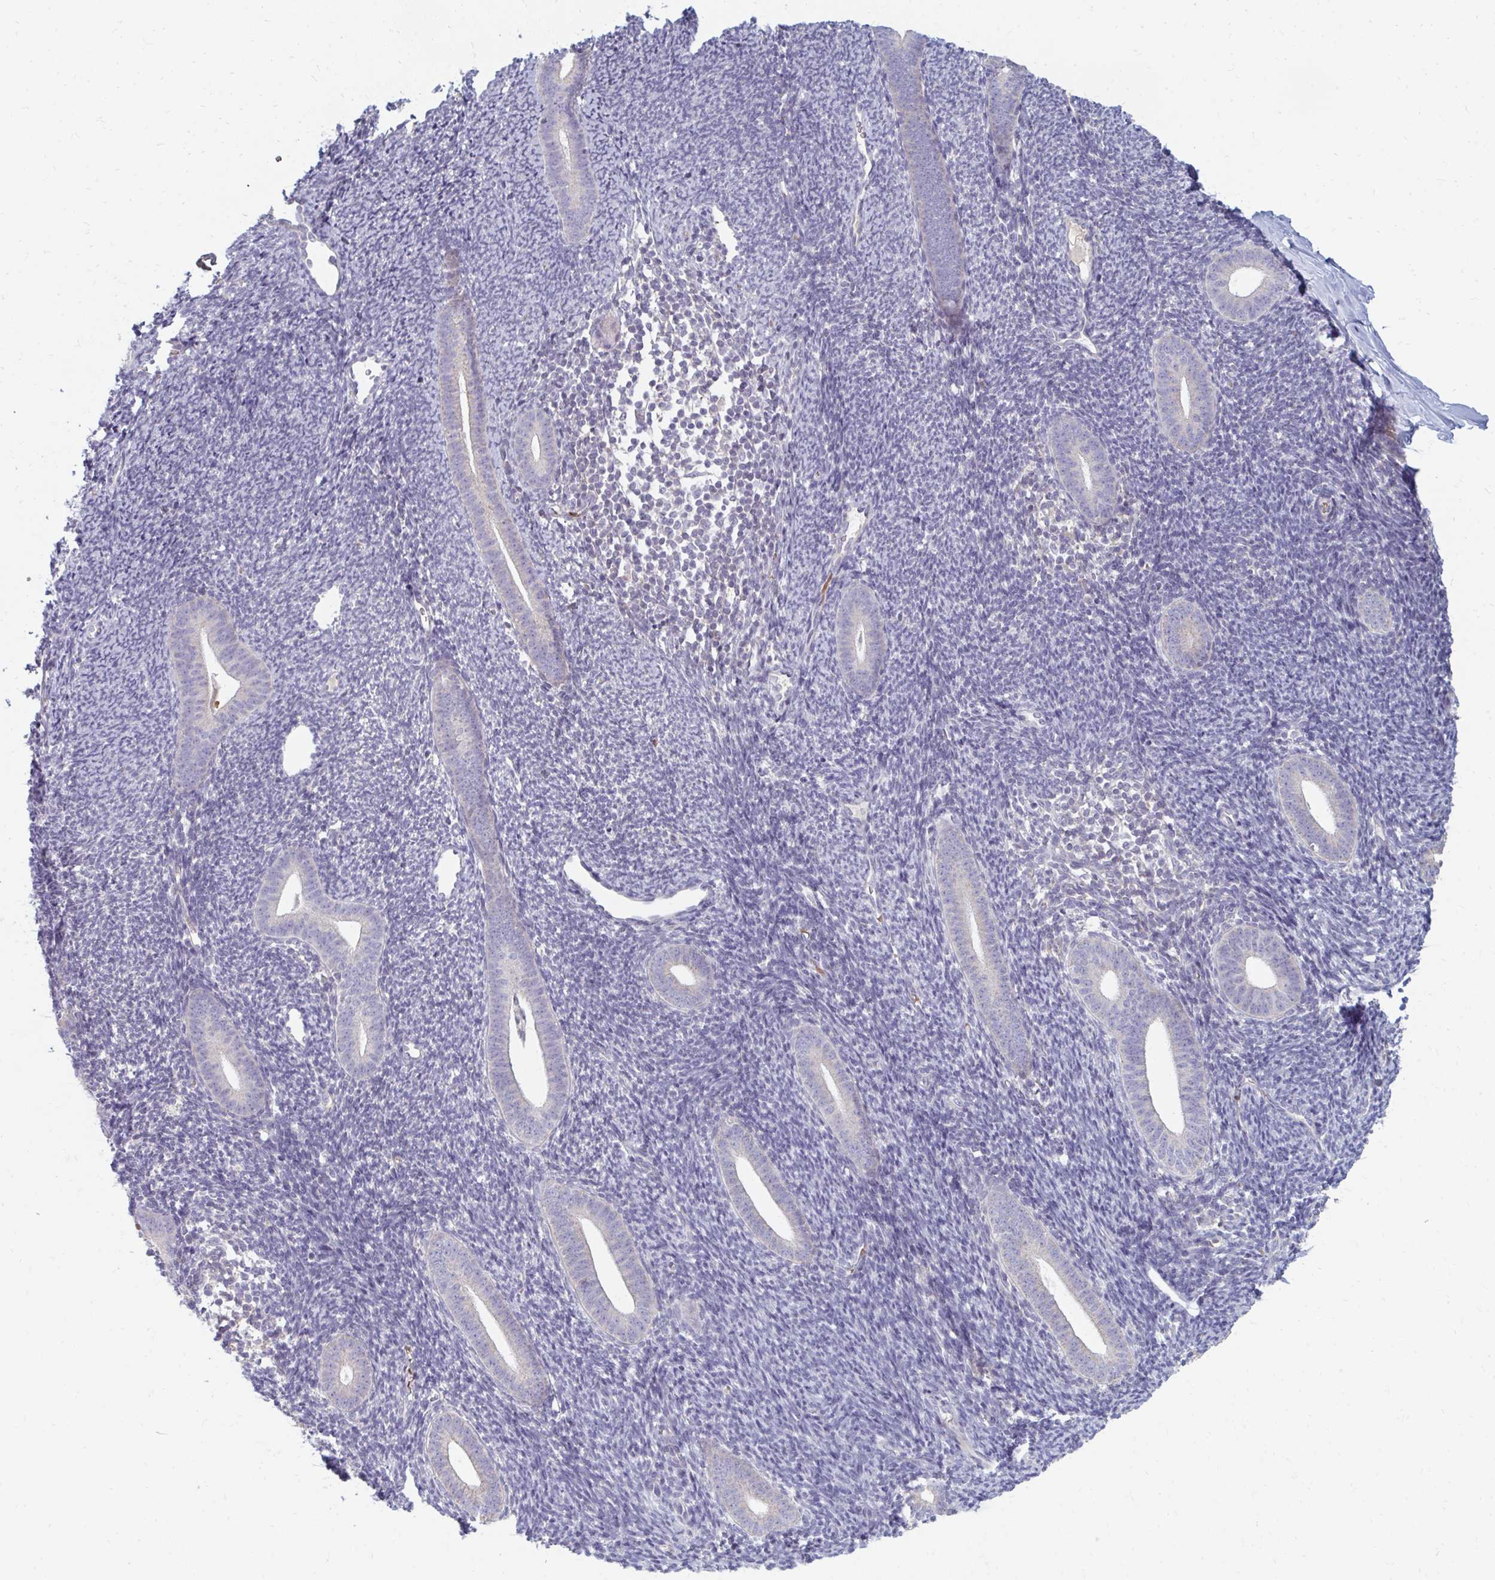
{"staining": {"intensity": "negative", "quantity": "none", "location": "none"}, "tissue": "endometrium", "cell_type": "Cells in endometrial stroma", "image_type": "normal", "snomed": [{"axis": "morphology", "description": "Normal tissue, NOS"}, {"axis": "topography", "description": "Endometrium"}], "caption": "Immunohistochemistry (IHC) histopathology image of normal endometrium stained for a protein (brown), which demonstrates no expression in cells in endometrial stroma. Nuclei are stained in blue.", "gene": "RAB33A", "patient": {"sex": "female", "age": 39}}